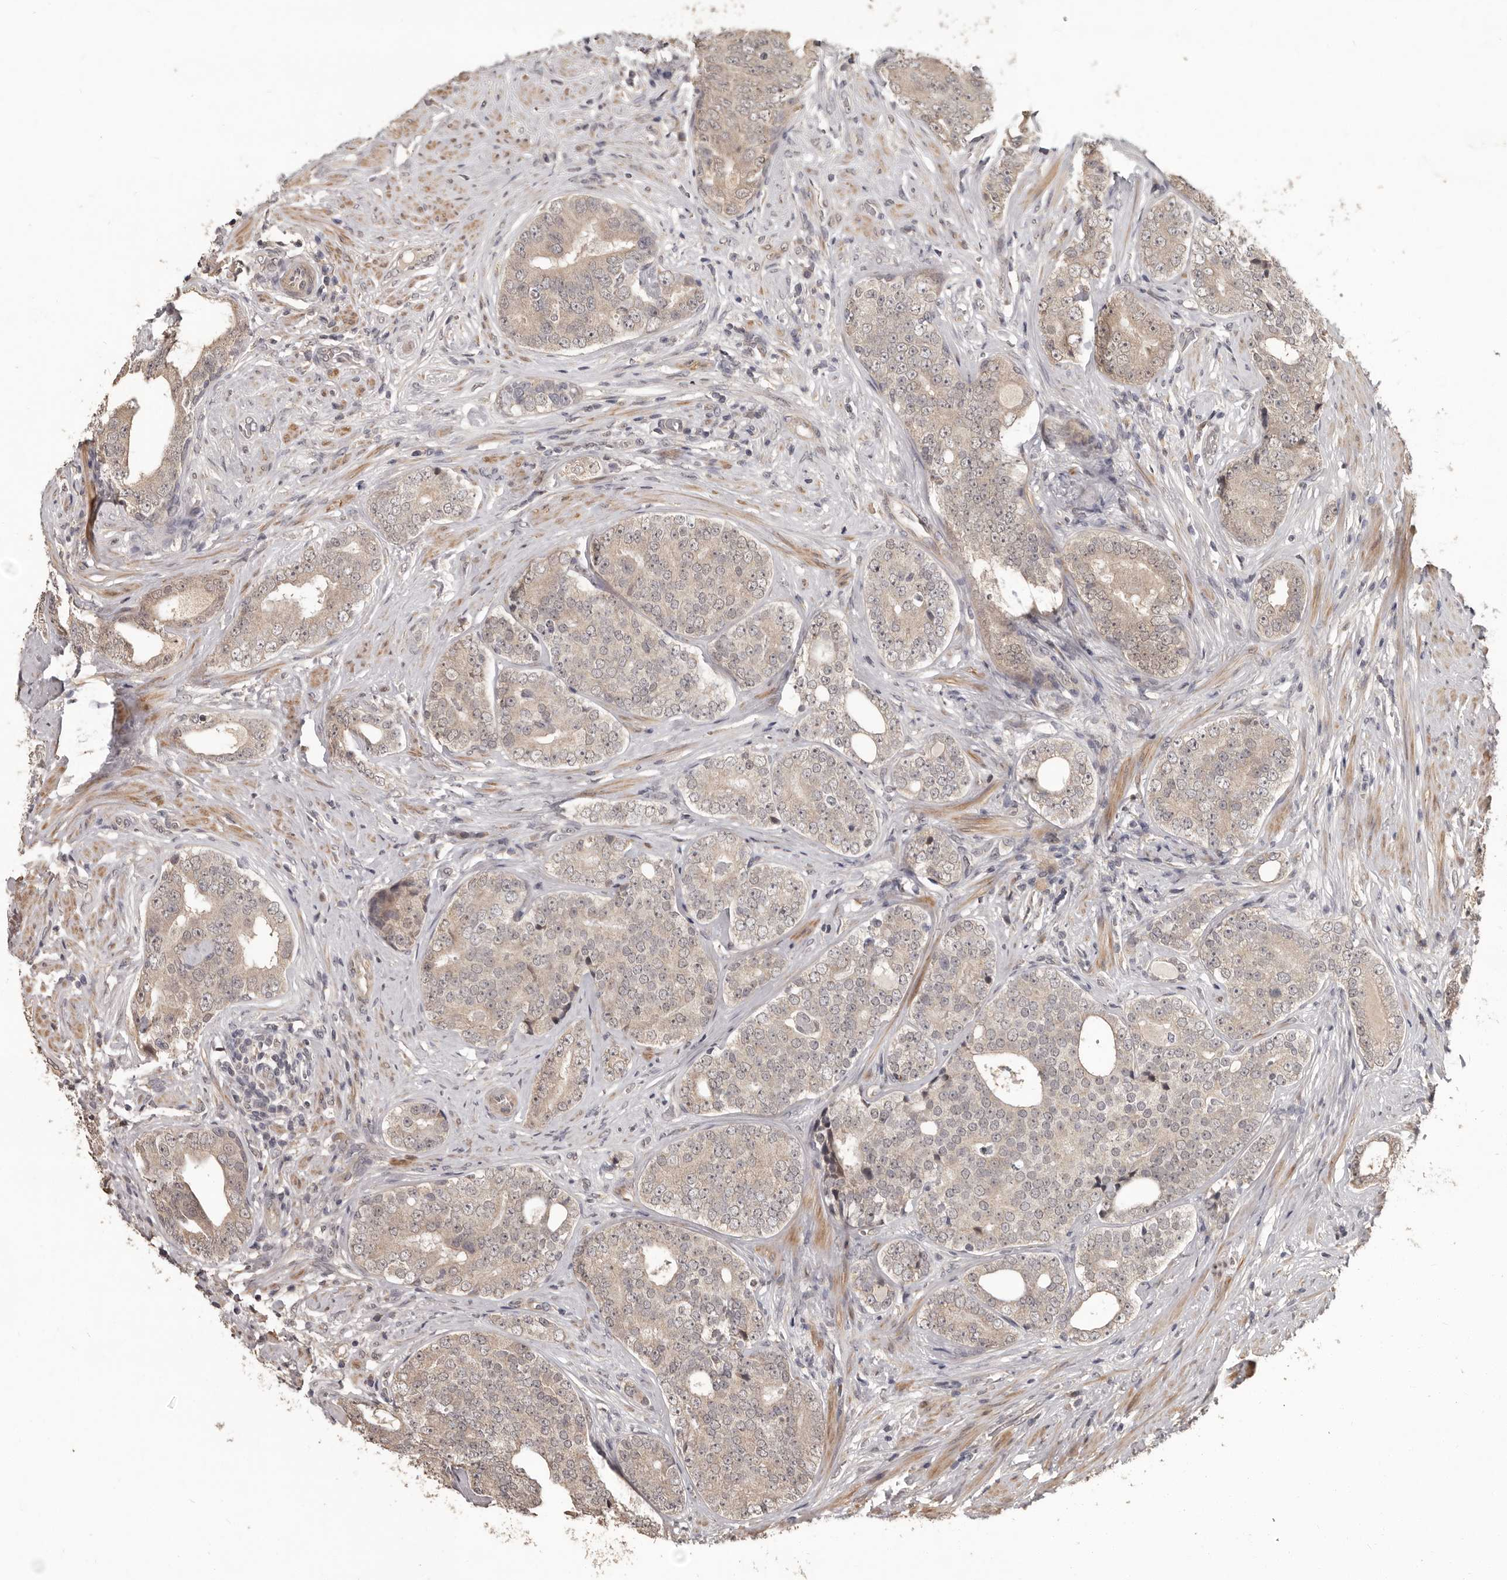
{"staining": {"intensity": "weak", "quantity": ">75%", "location": "cytoplasmic/membranous"}, "tissue": "prostate cancer", "cell_type": "Tumor cells", "image_type": "cancer", "snomed": [{"axis": "morphology", "description": "Adenocarcinoma, High grade"}, {"axis": "topography", "description": "Prostate"}], "caption": "This is an image of immunohistochemistry staining of prostate high-grade adenocarcinoma, which shows weak staining in the cytoplasmic/membranous of tumor cells.", "gene": "ZFP14", "patient": {"sex": "male", "age": 56}}